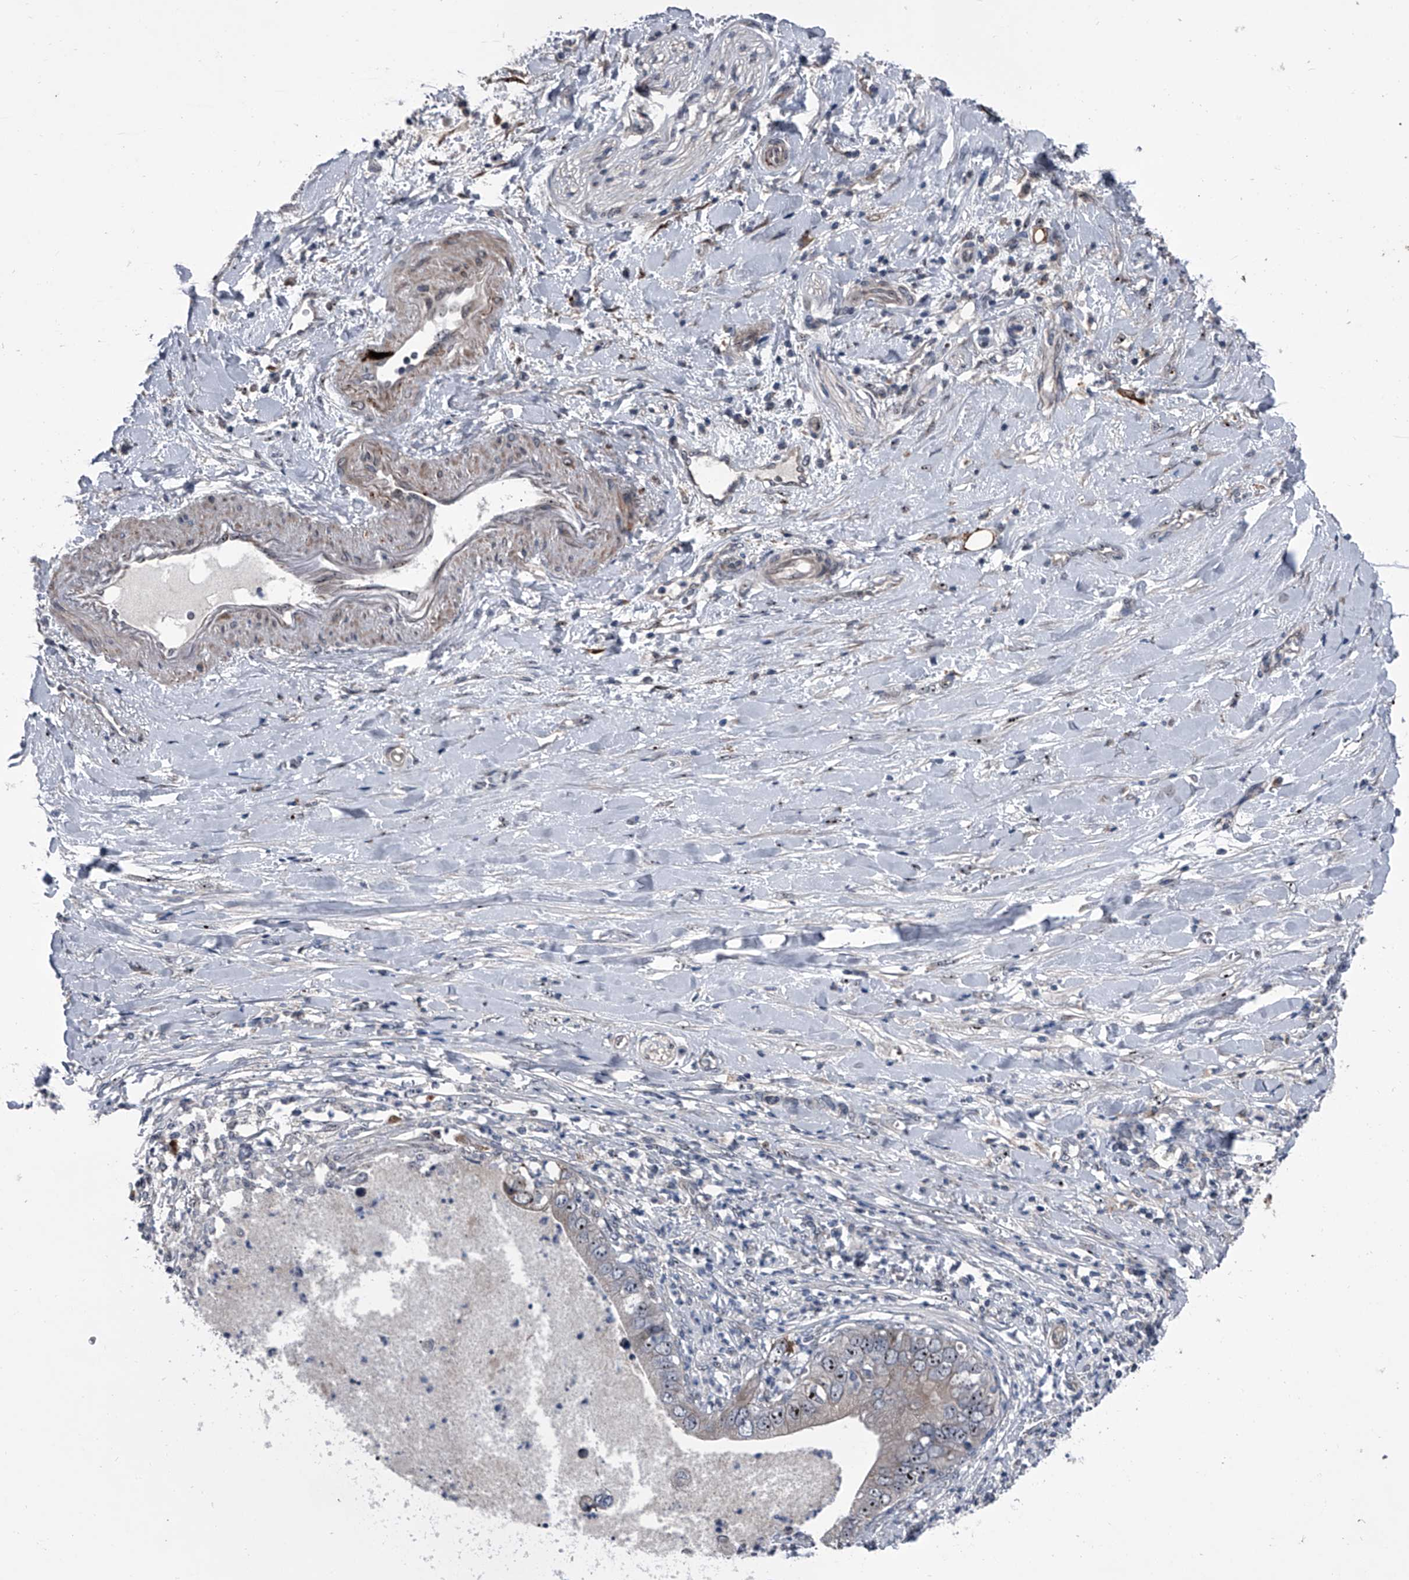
{"staining": {"intensity": "moderate", "quantity": "<25%", "location": "cytoplasmic/membranous,nuclear"}, "tissue": "pancreatic cancer", "cell_type": "Tumor cells", "image_type": "cancer", "snomed": [{"axis": "morphology", "description": "Adenocarcinoma, NOS"}, {"axis": "topography", "description": "Pancreas"}], "caption": "Tumor cells show low levels of moderate cytoplasmic/membranous and nuclear positivity in approximately <25% of cells in pancreatic cancer (adenocarcinoma). Using DAB (brown) and hematoxylin (blue) stains, captured at high magnification using brightfield microscopy.", "gene": "CEP85L", "patient": {"sex": "female", "age": 78}}